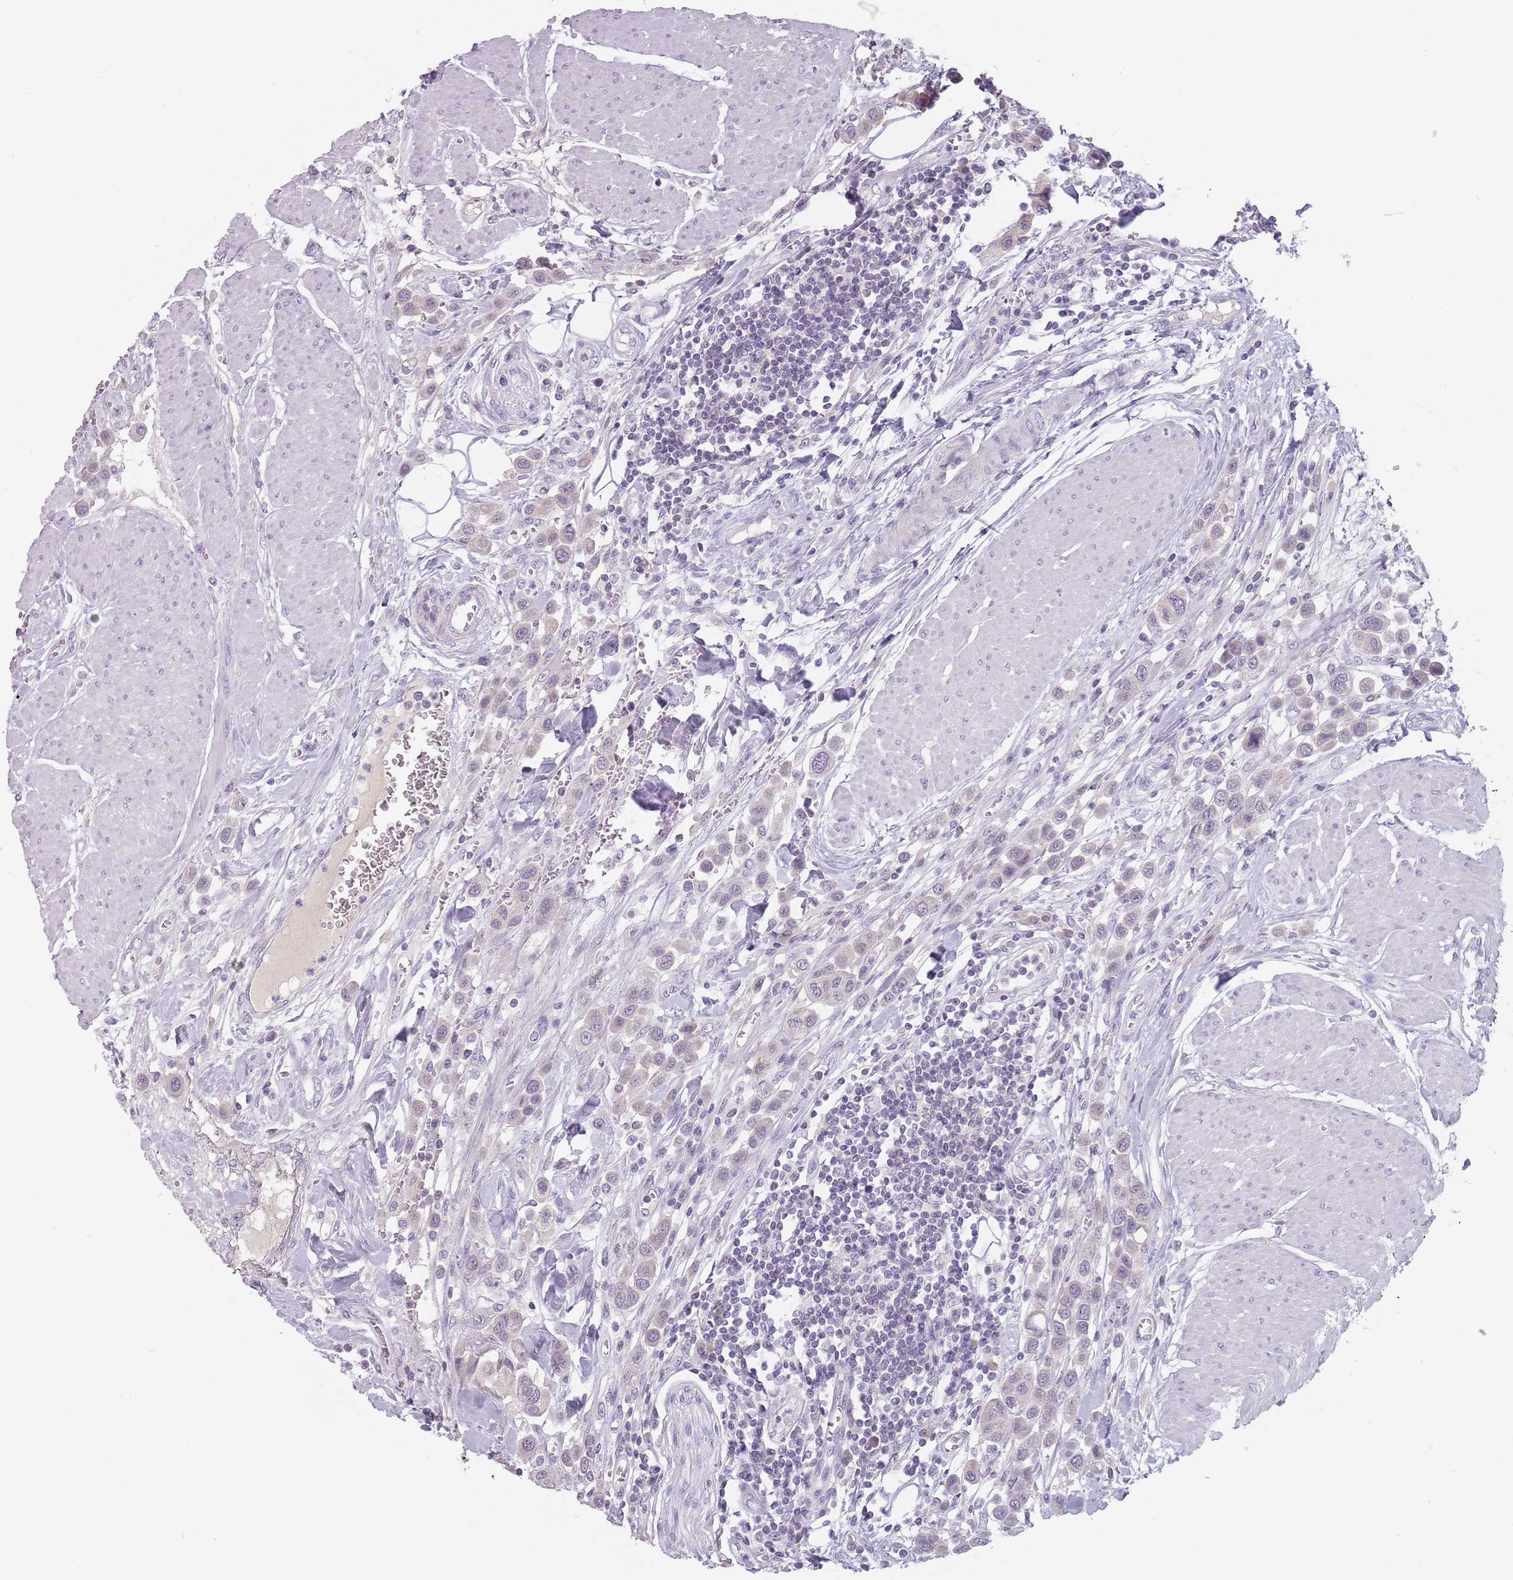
{"staining": {"intensity": "negative", "quantity": "none", "location": "none"}, "tissue": "urothelial cancer", "cell_type": "Tumor cells", "image_type": "cancer", "snomed": [{"axis": "morphology", "description": "Urothelial carcinoma, High grade"}, {"axis": "topography", "description": "Urinary bladder"}], "caption": "DAB immunohistochemical staining of human urothelial cancer demonstrates no significant staining in tumor cells.", "gene": "CEP19", "patient": {"sex": "male", "age": 50}}